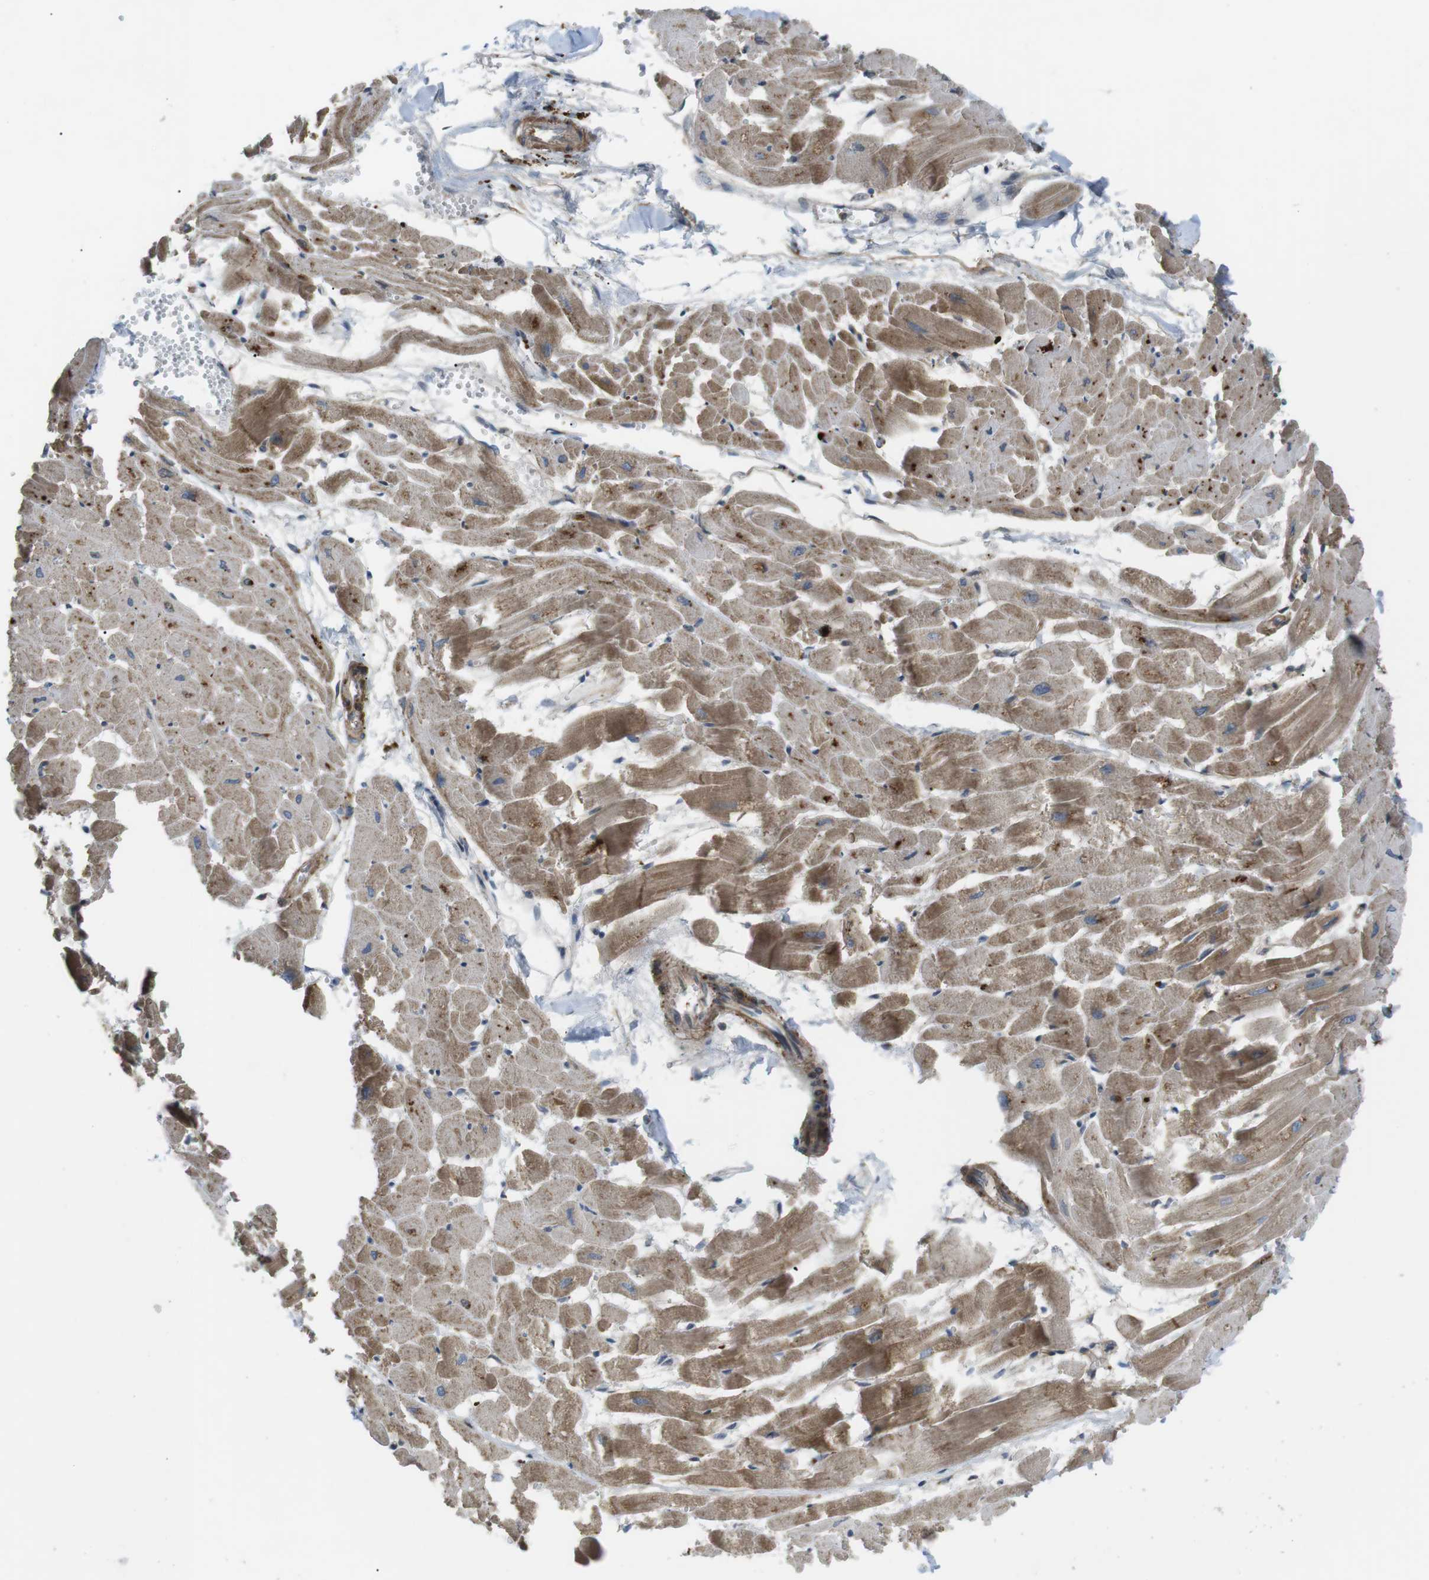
{"staining": {"intensity": "moderate", "quantity": "25%-75%", "location": "cytoplasmic/membranous"}, "tissue": "heart muscle", "cell_type": "Cardiomyocytes", "image_type": "normal", "snomed": [{"axis": "morphology", "description": "Normal tissue, NOS"}, {"axis": "topography", "description": "Heart"}], "caption": "Heart muscle stained for a protein exhibits moderate cytoplasmic/membranous positivity in cardiomyocytes.", "gene": "KANK2", "patient": {"sex": "female", "age": 19}}